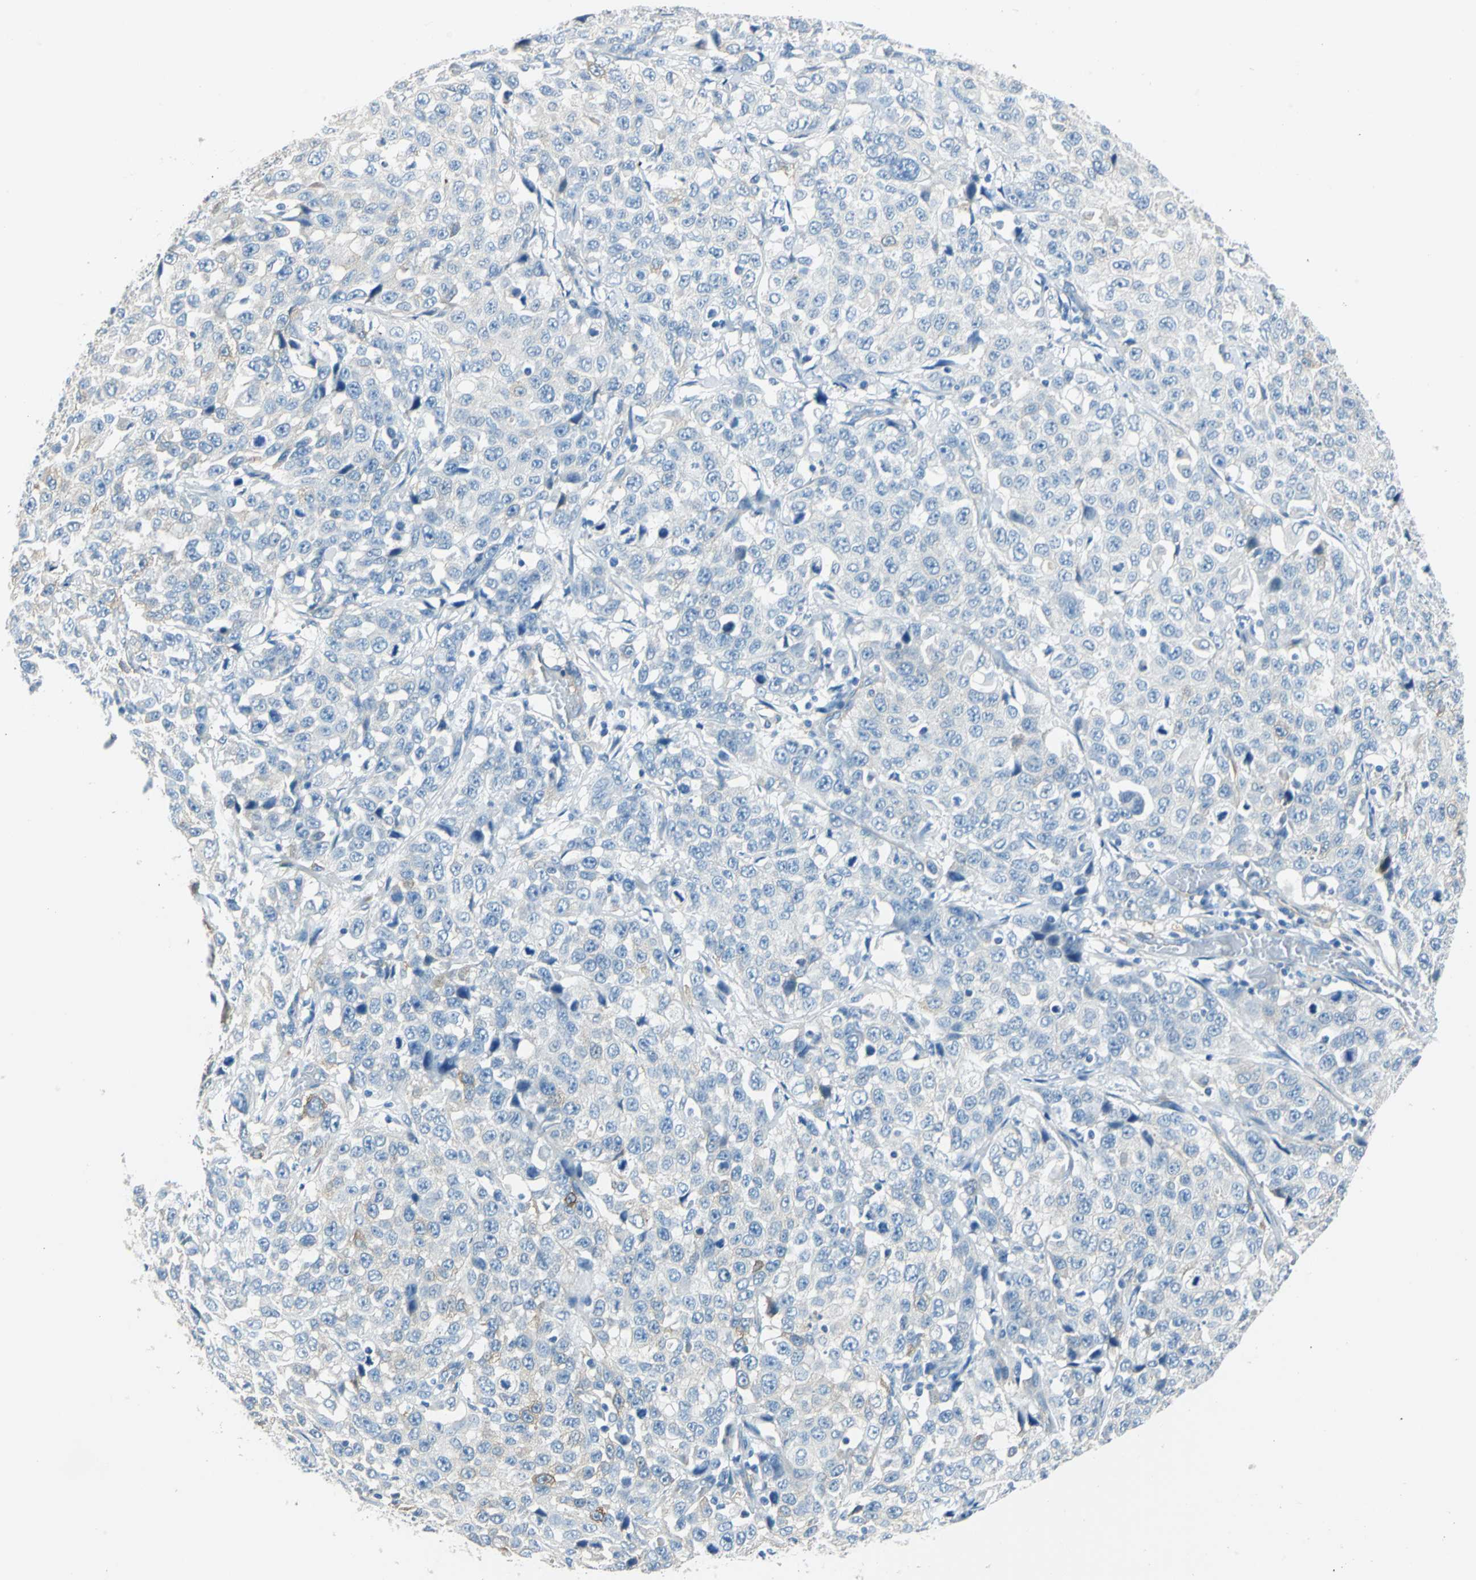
{"staining": {"intensity": "negative", "quantity": "none", "location": "none"}, "tissue": "stomach cancer", "cell_type": "Tumor cells", "image_type": "cancer", "snomed": [{"axis": "morphology", "description": "Normal tissue, NOS"}, {"axis": "morphology", "description": "Adenocarcinoma, NOS"}, {"axis": "topography", "description": "Stomach"}], "caption": "This is a micrograph of immunohistochemistry staining of stomach cancer, which shows no expression in tumor cells.", "gene": "AKAP12", "patient": {"sex": "male", "age": 48}}